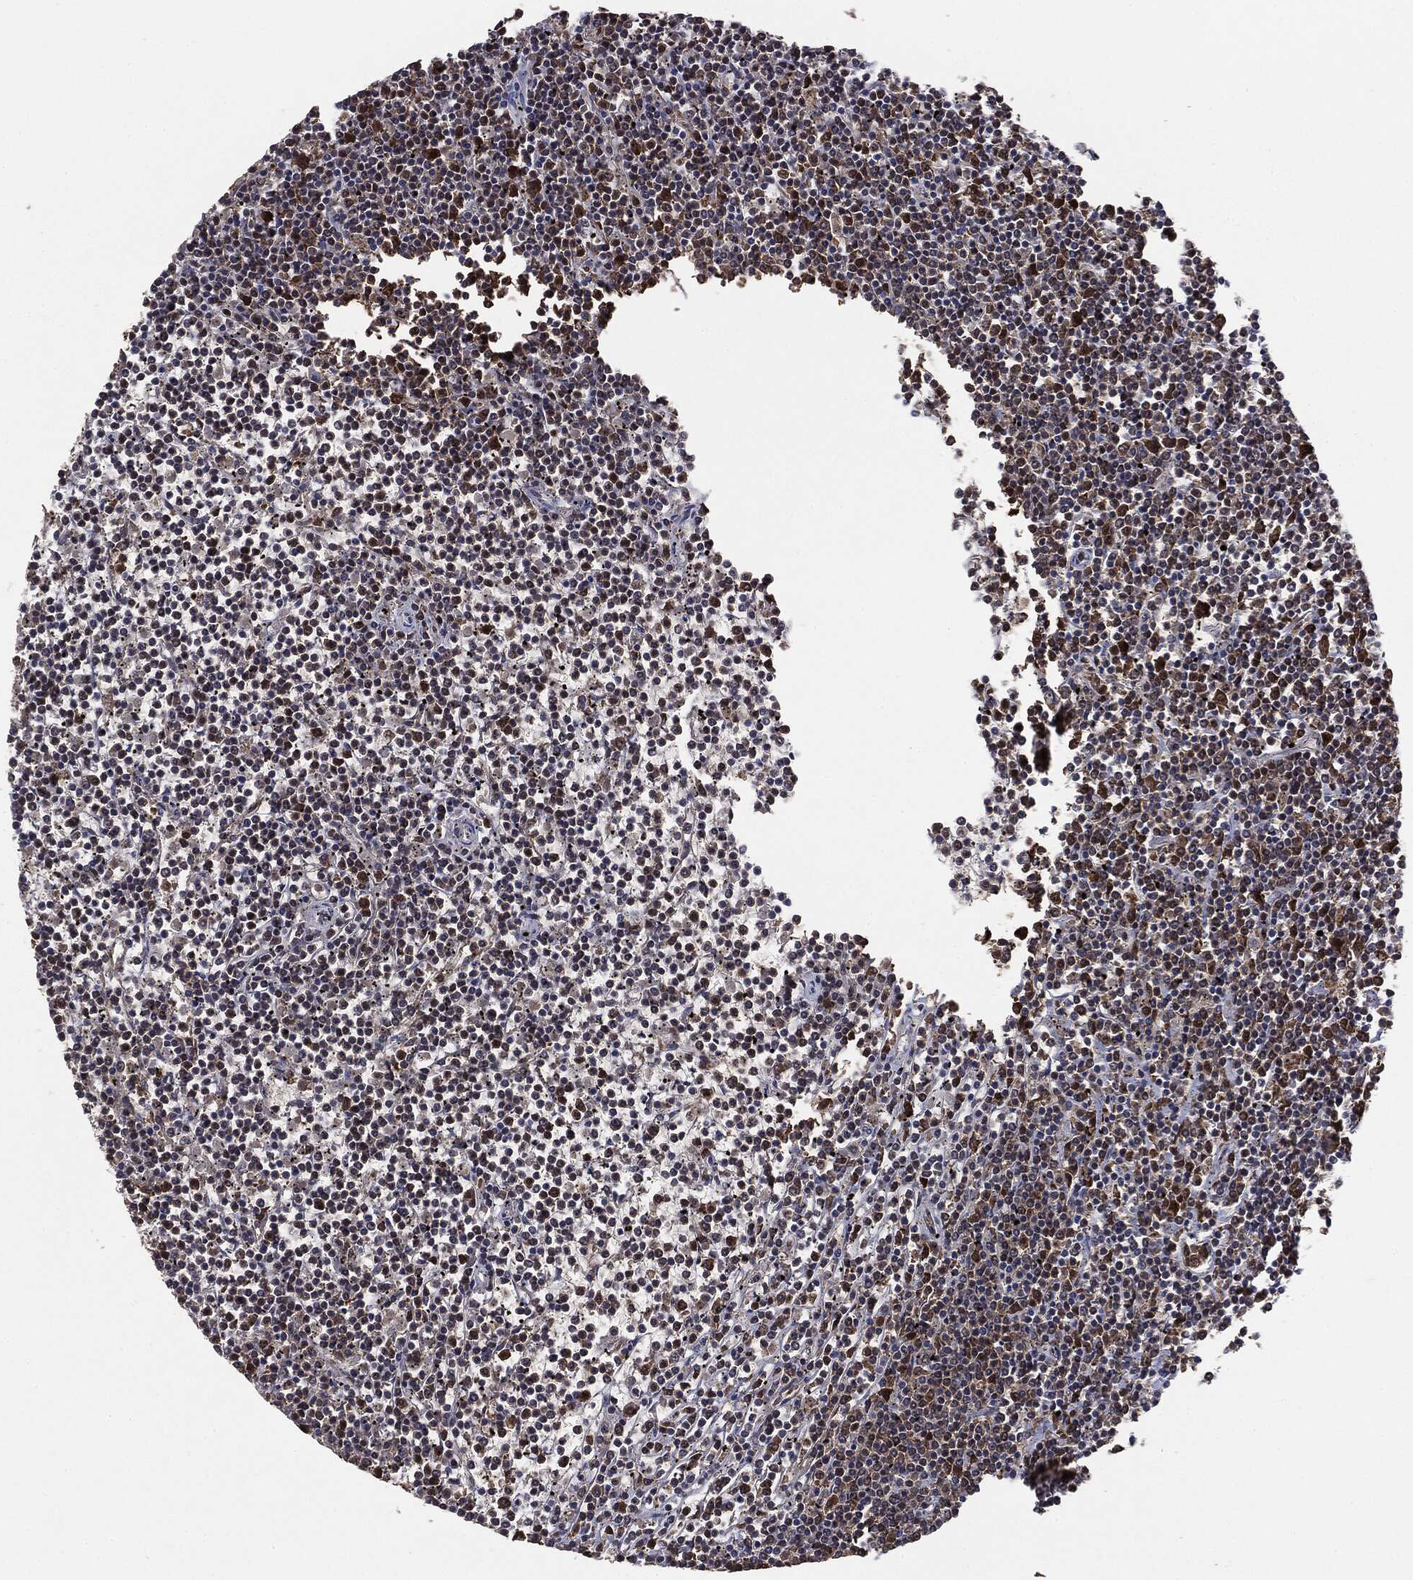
{"staining": {"intensity": "negative", "quantity": "none", "location": "none"}, "tissue": "lymphoma", "cell_type": "Tumor cells", "image_type": "cancer", "snomed": [{"axis": "morphology", "description": "Malignant lymphoma, non-Hodgkin's type, Low grade"}, {"axis": "topography", "description": "Spleen"}], "caption": "The histopathology image exhibits no staining of tumor cells in lymphoma.", "gene": "NME1", "patient": {"sex": "female", "age": 19}}